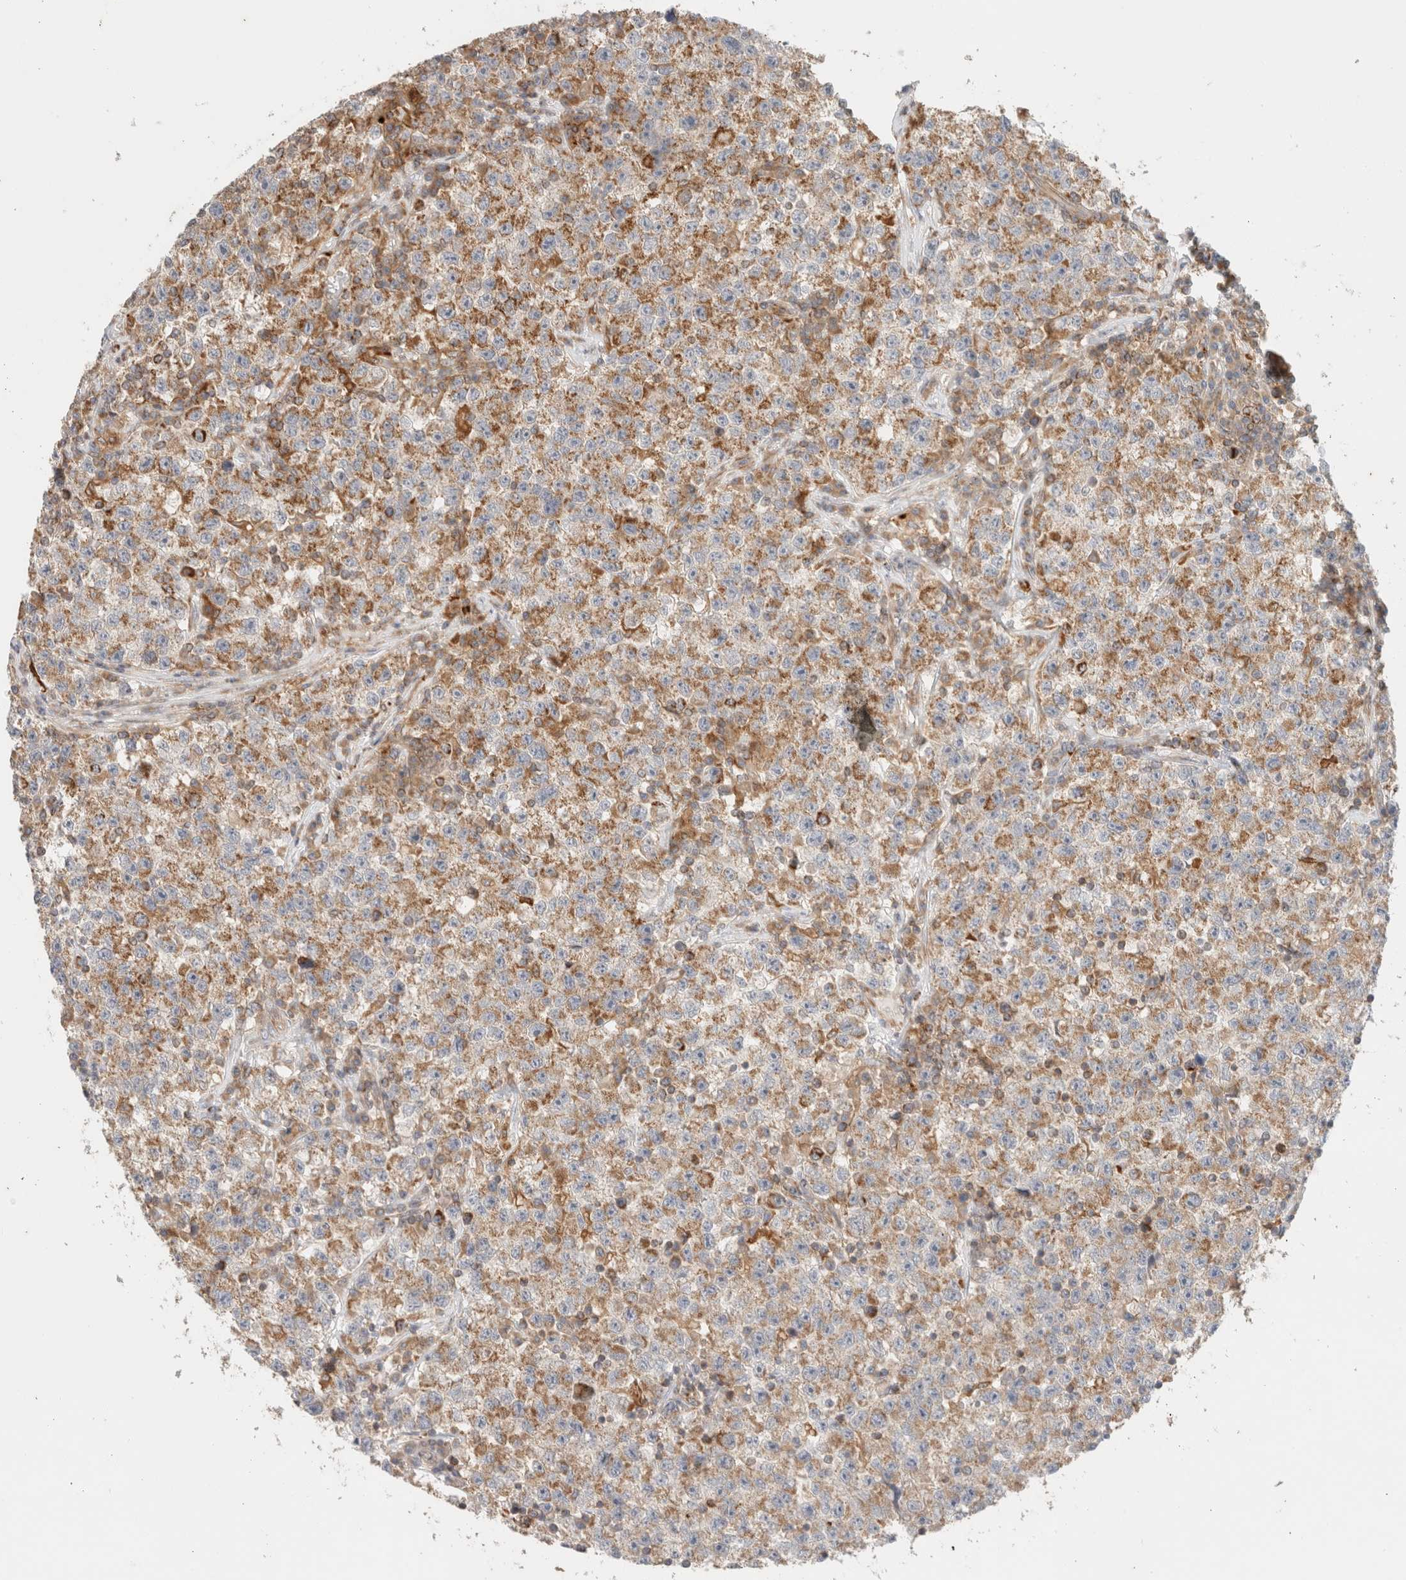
{"staining": {"intensity": "moderate", "quantity": ">75%", "location": "cytoplasmic/membranous"}, "tissue": "testis cancer", "cell_type": "Tumor cells", "image_type": "cancer", "snomed": [{"axis": "morphology", "description": "Seminoma, NOS"}, {"axis": "topography", "description": "Testis"}], "caption": "Brown immunohistochemical staining in testis cancer exhibits moderate cytoplasmic/membranous staining in approximately >75% of tumor cells.", "gene": "MRM3", "patient": {"sex": "male", "age": 22}}